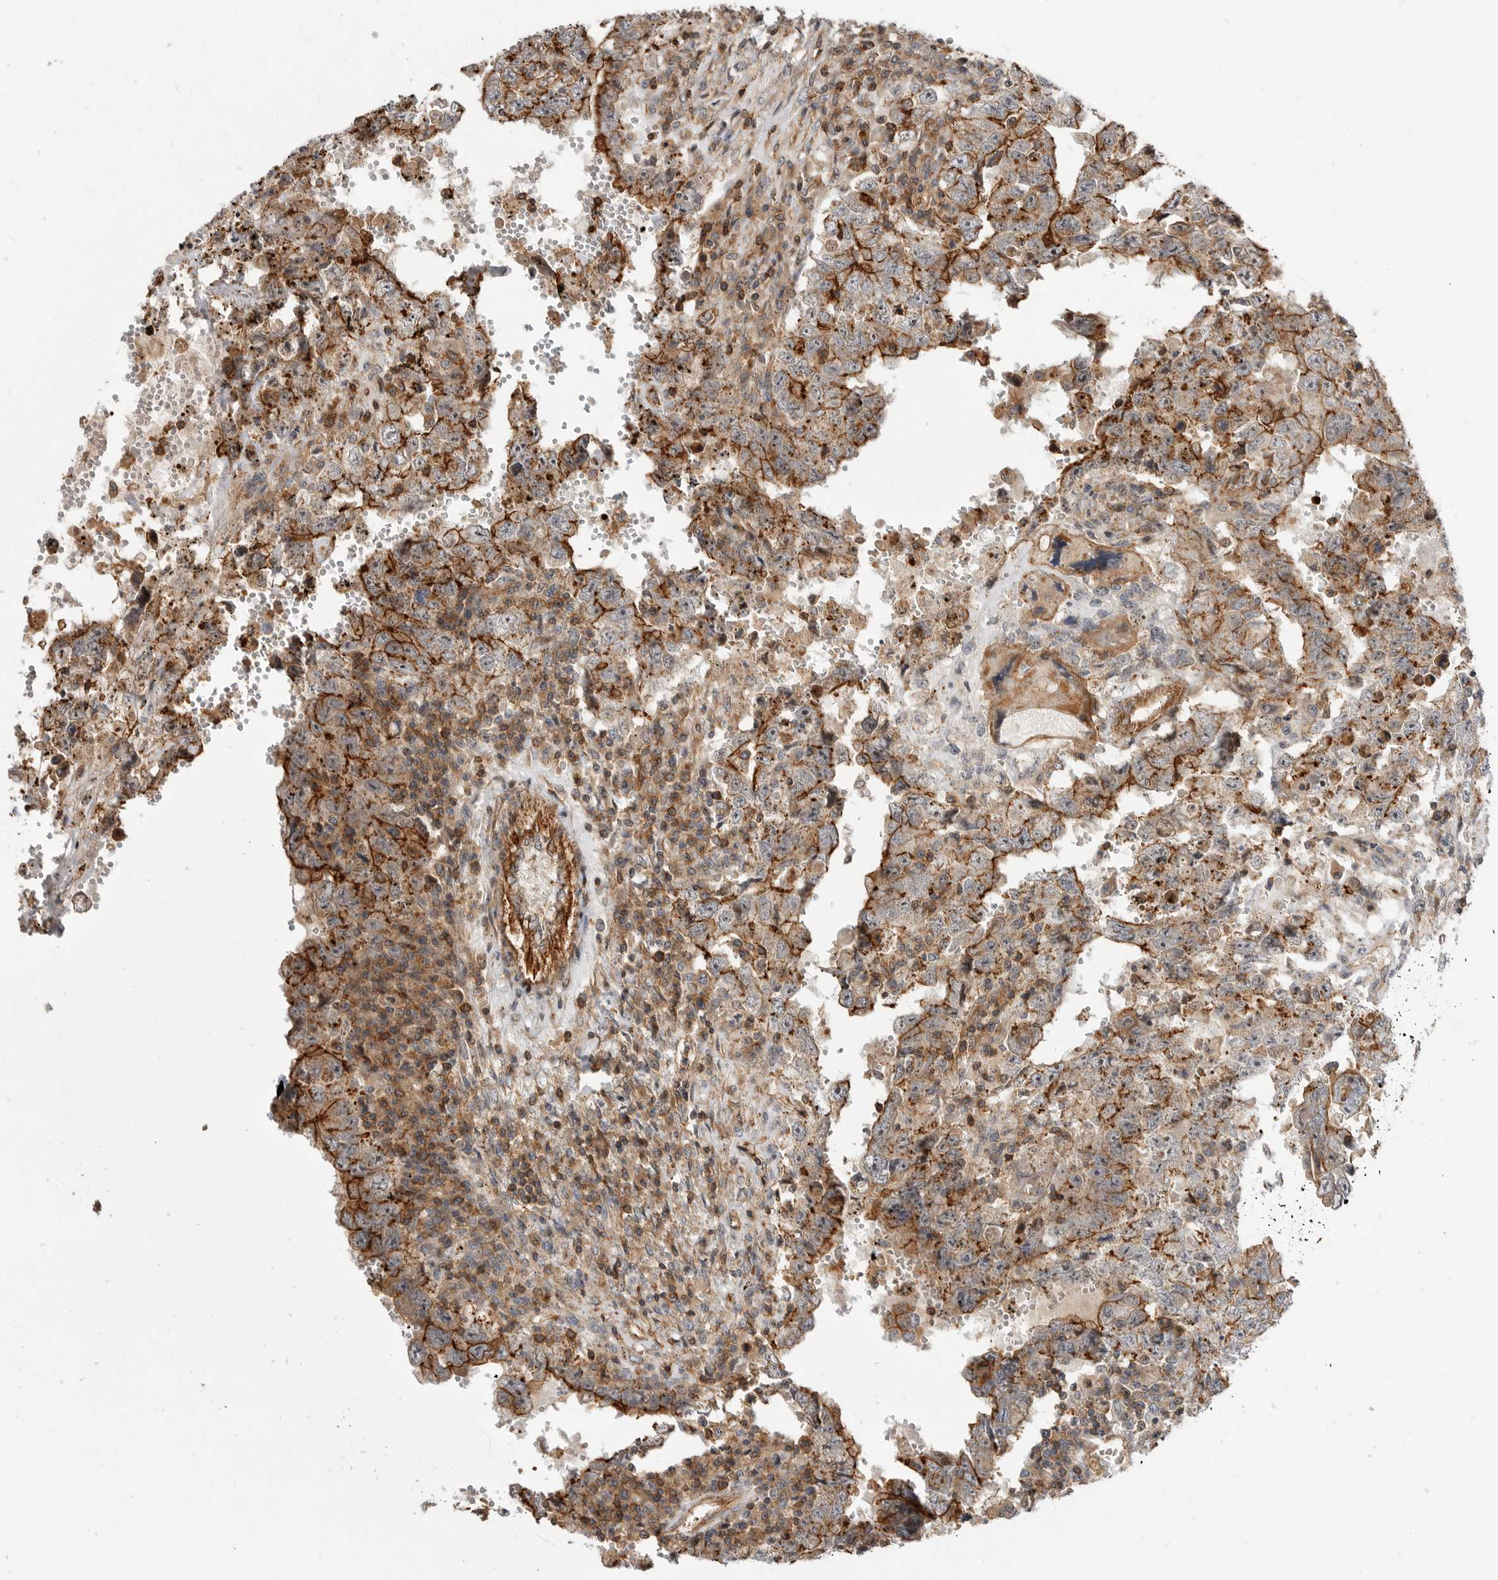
{"staining": {"intensity": "strong", "quantity": "25%-75%", "location": "cytoplasmic/membranous"}, "tissue": "testis cancer", "cell_type": "Tumor cells", "image_type": "cancer", "snomed": [{"axis": "morphology", "description": "Carcinoma, Embryonal, NOS"}, {"axis": "topography", "description": "Testis"}], "caption": "Approximately 25%-75% of tumor cells in human testis embryonal carcinoma demonstrate strong cytoplasmic/membranous protein positivity as visualized by brown immunohistochemical staining.", "gene": "GPATCH2", "patient": {"sex": "male", "age": 26}}